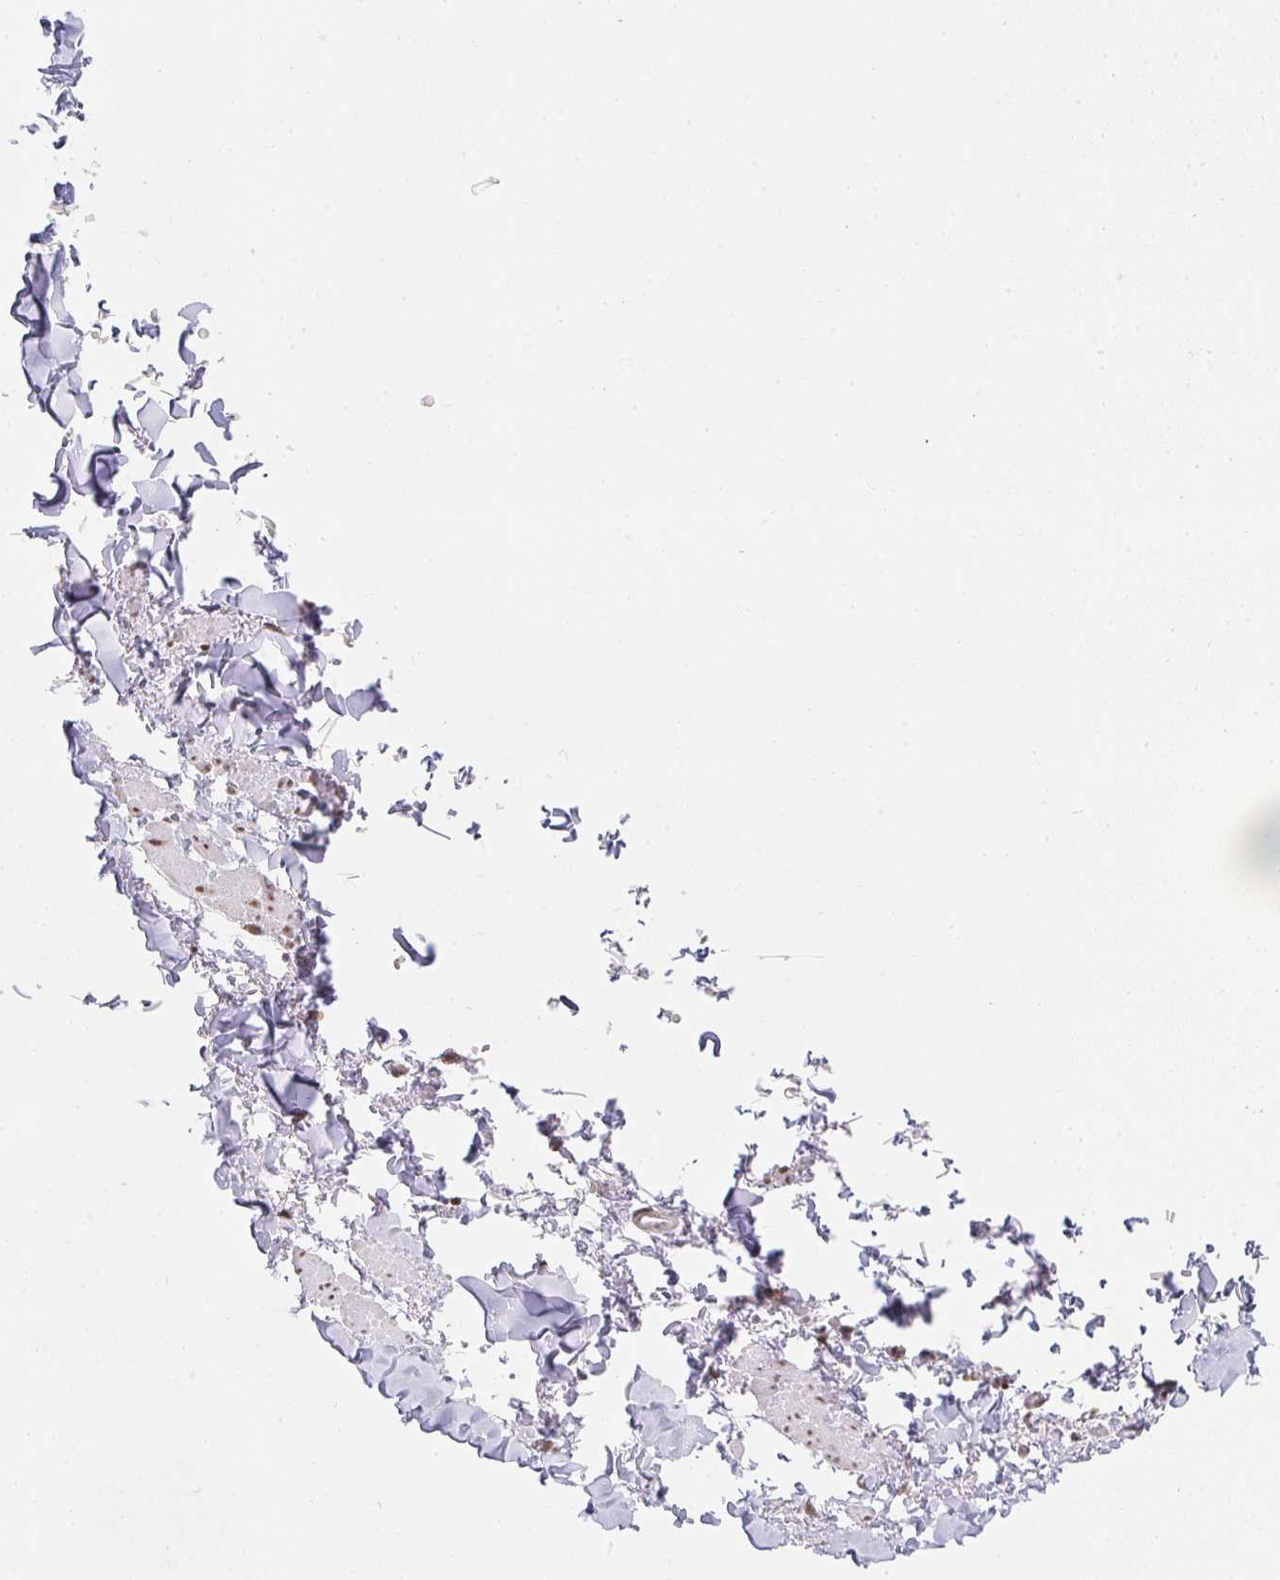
{"staining": {"intensity": "moderate", "quantity": "<25%", "location": "nuclear"}, "tissue": "adipose tissue", "cell_type": "Adipocytes", "image_type": "normal", "snomed": [{"axis": "morphology", "description": "Normal tissue, NOS"}, {"axis": "topography", "description": "Vulva"}, {"axis": "topography", "description": "Peripheral nerve tissue"}], "caption": "An immunohistochemistry (IHC) photomicrograph of benign tissue is shown. Protein staining in brown shows moderate nuclear positivity in adipose tissue within adipocytes.", "gene": "SMARCA2", "patient": {"sex": "female", "age": 66}}